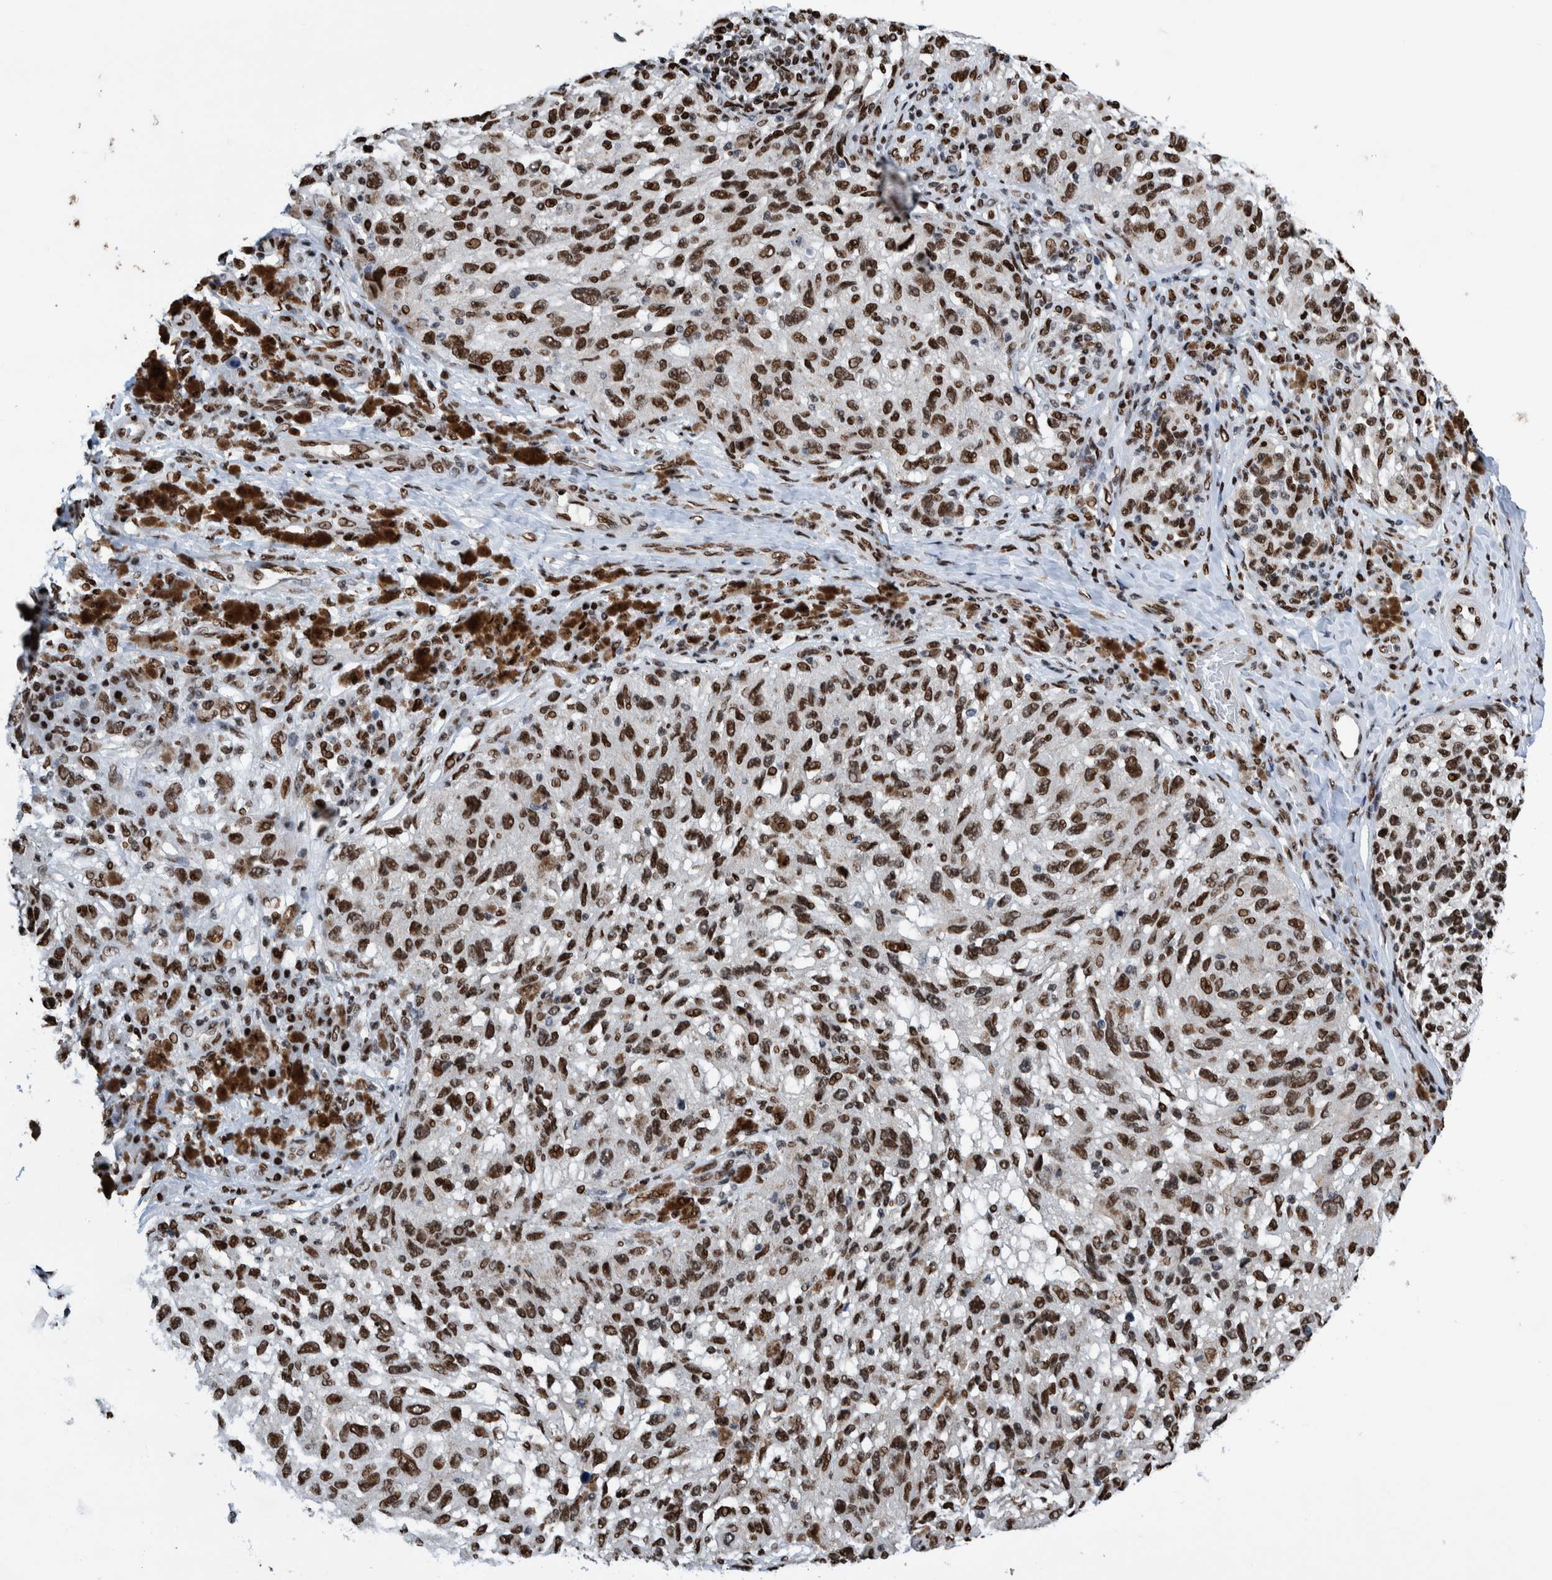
{"staining": {"intensity": "strong", "quantity": ">75%", "location": "nuclear"}, "tissue": "melanoma", "cell_type": "Tumor cells", "image_type": "cancer", "snomed": [{"axis": "morphology", "description": "Malignant melanoma, NOS"}, {"axis": "topography", "description": "Skin"}], "caption": "A photomicrograph of malignant melanoma stained for a protein demonstrates strong nuclear brown staining in tumor cells. (Brightfield microscopy of DAB IHC at high magnification).", "gene": "HEATR9", "patient": {"sex": "female", "age": 73}}